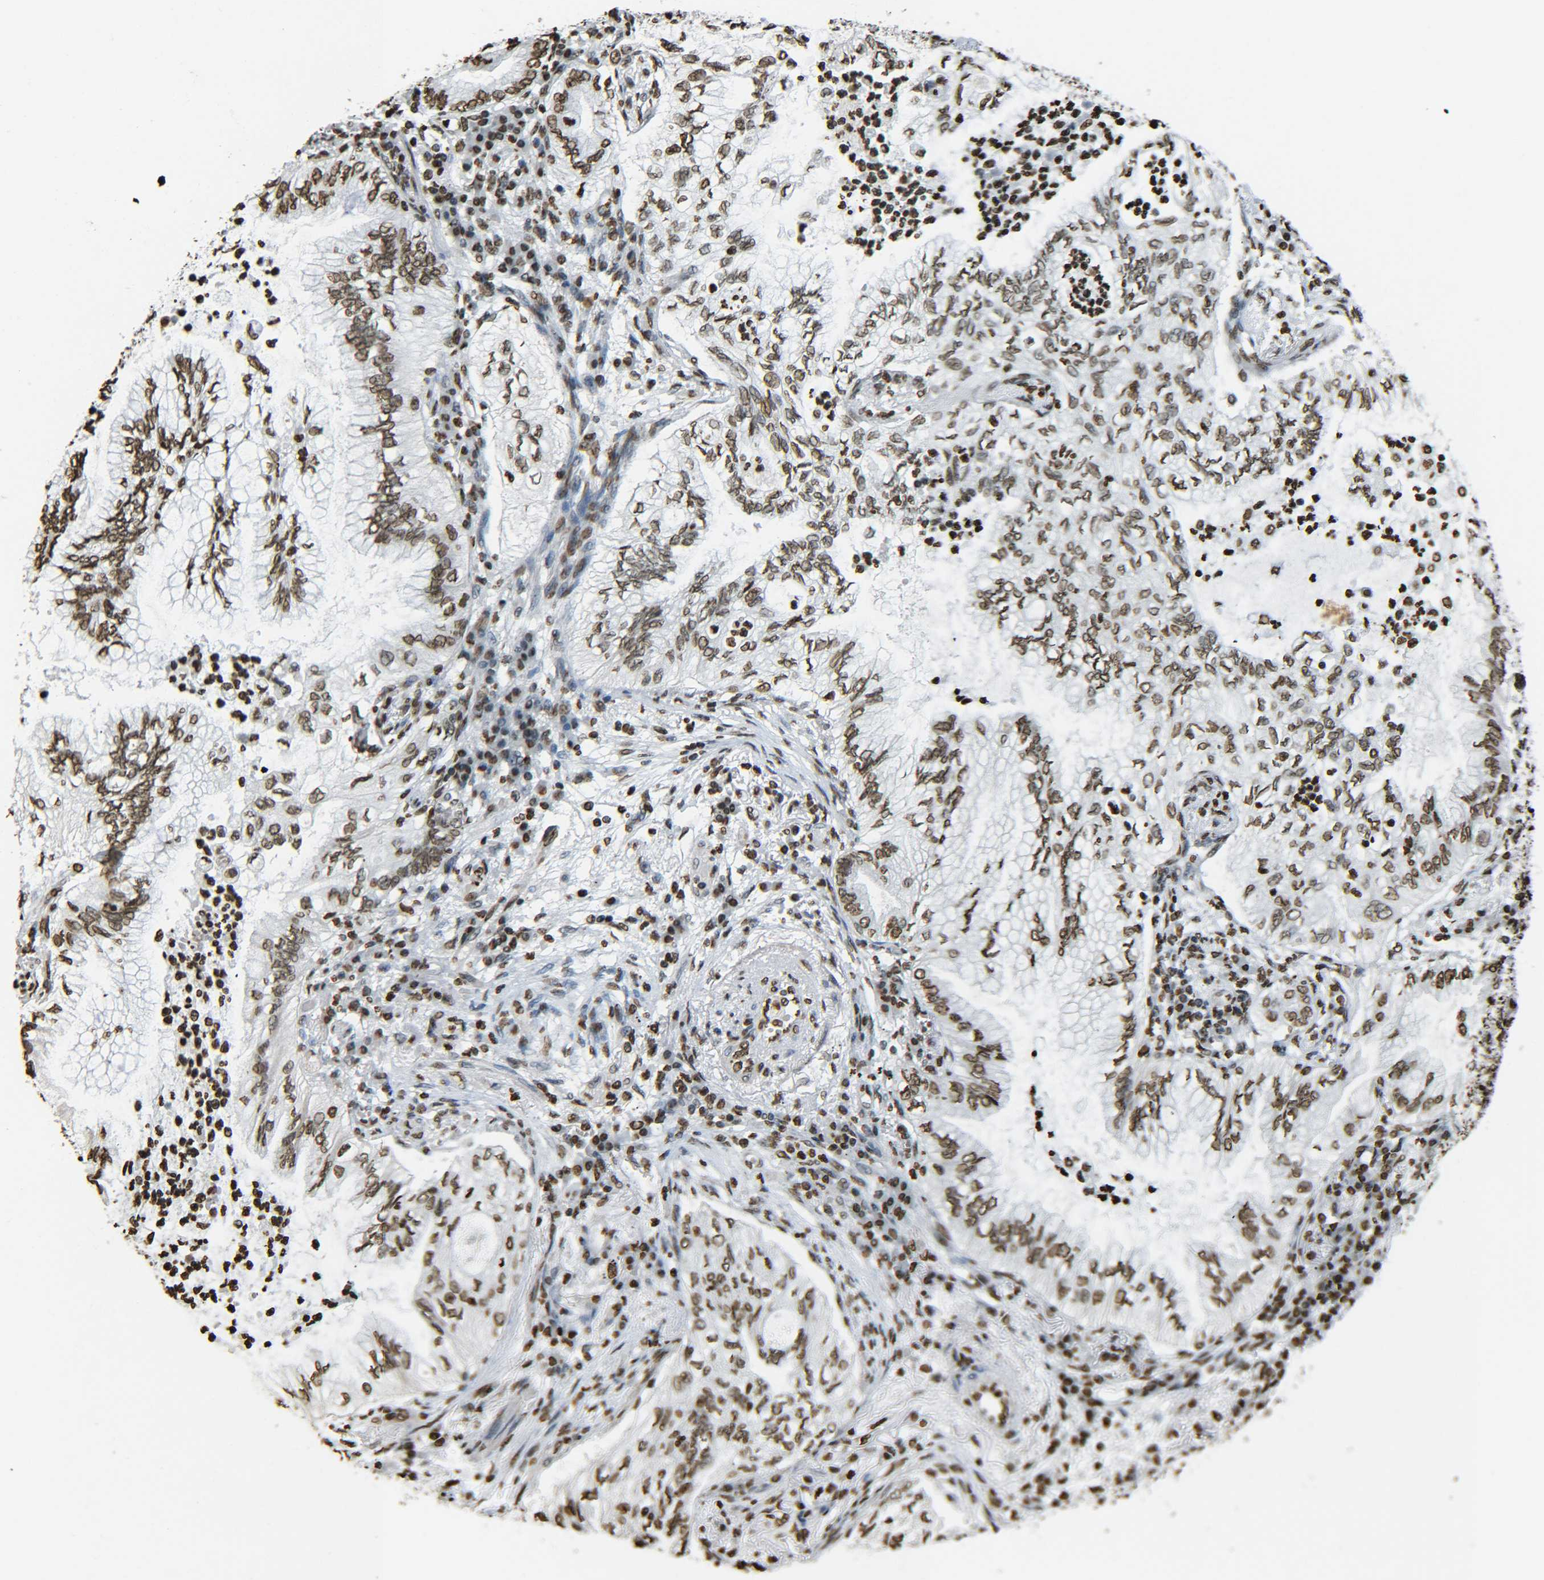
{"staining": {"intensity": "moderate", "quantity": ">75%", "location": "nuclear"}, "tissue": "lung cancer", "cell_type": "Tumor cells", "image_type": "cancer", "snomed": [{"axis": "morphology", "description": "Normal tissue, NOS"}, {"axis": "morphology", "description": "Adenocarcinoma, NOS"}, {"axis": "topography", "description": "Bronchus"}, {"axis": "topography", "description": "Lung"}], "caption": "Immunohistochemical staining of lung adenocarcinoma exhibits medium levels of moderate nuclear positivity in about >75% of tumor cells. Nuclei are stained in blue.", "gene": "H4C16", "patient": {"sex": "female", "age": 70}}